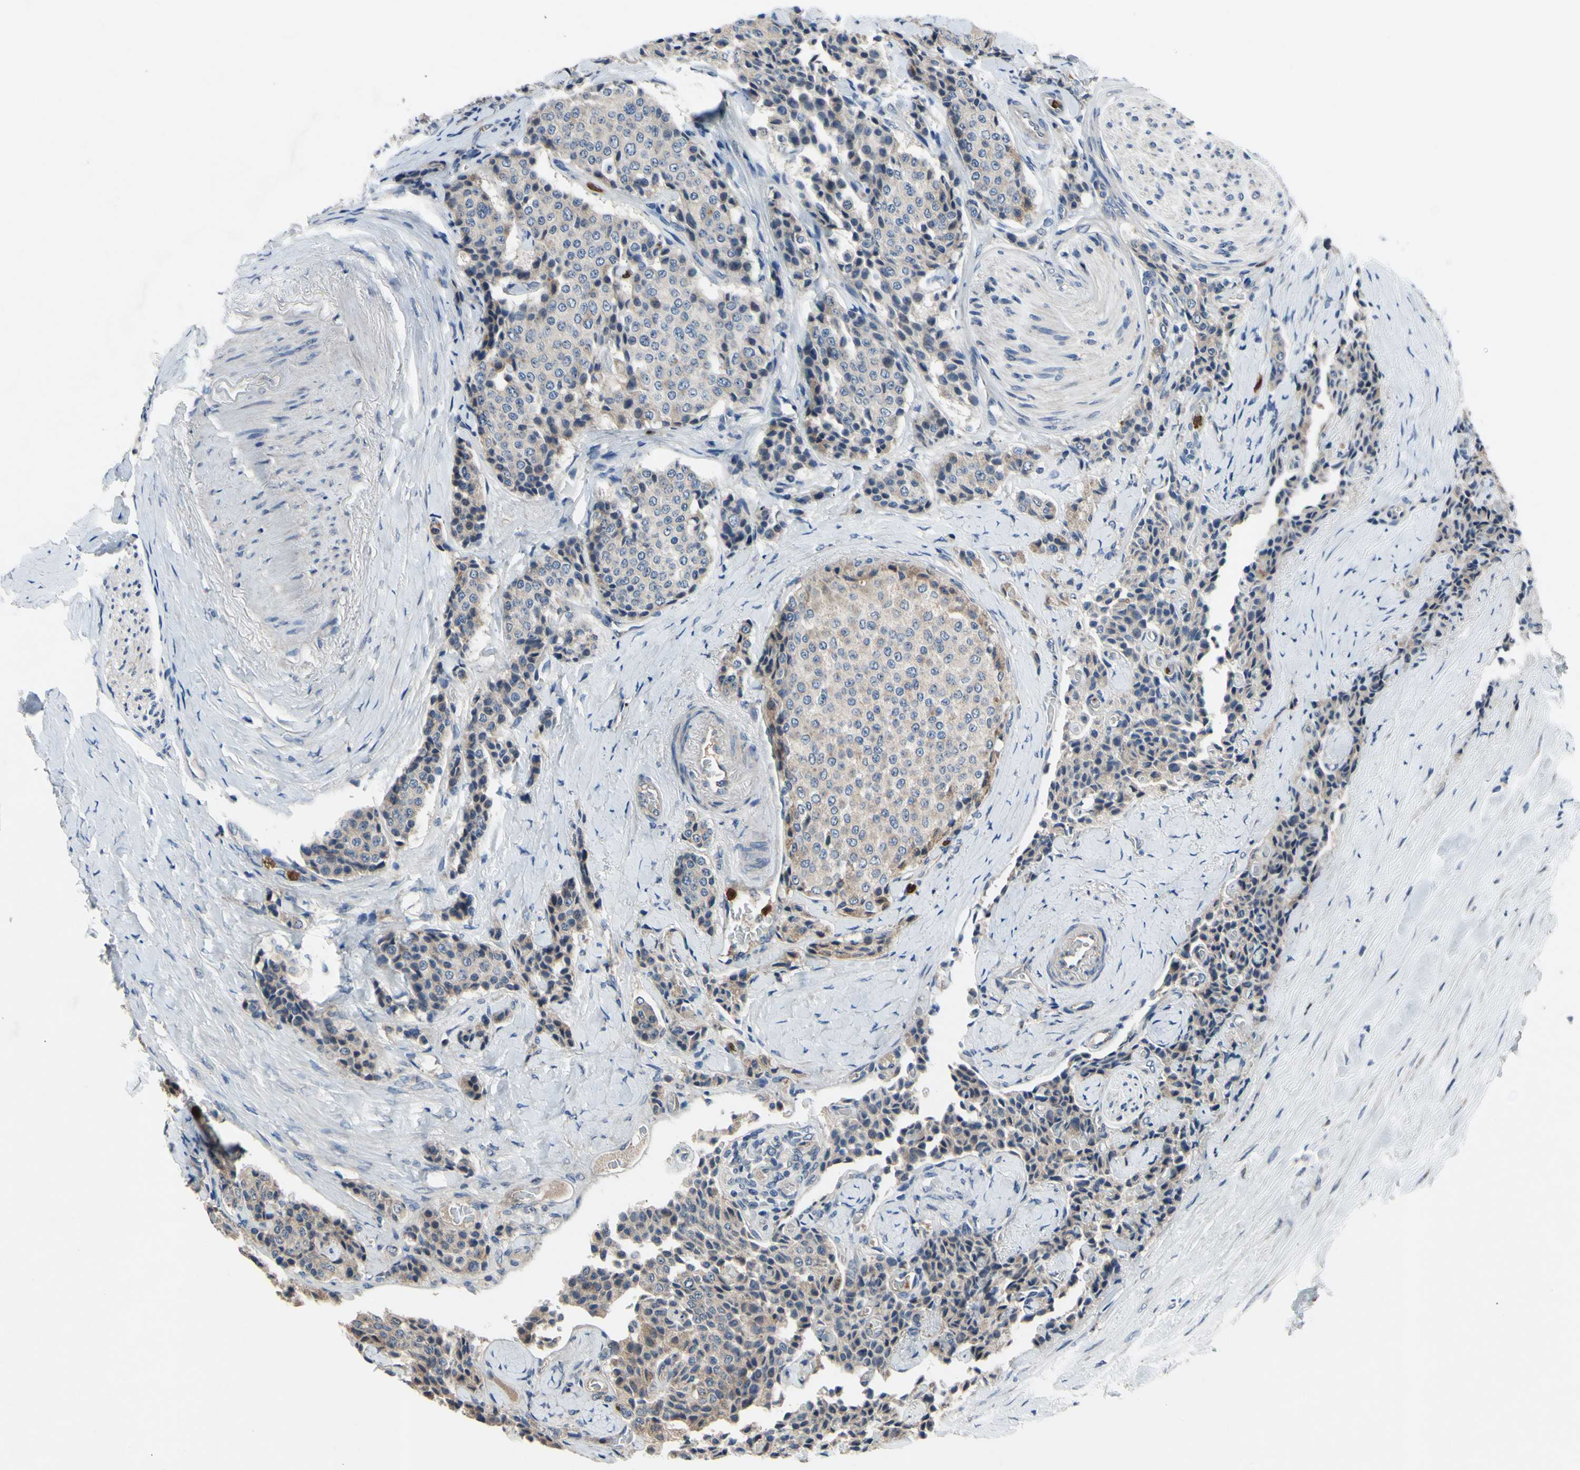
{"staining": {"intensity": "weak", "quantity": "25%-75%", "location": "cytoplasmic/membranous"}, "tissue": "carcinoid", "cell_type": "Tumor cells", "image_type": "cancer", "snomed": [{"axis": "morphology", "description": "Carcinoid, malignant, NOS"}, {"axis": "topography", "description": "Colon"}], "caption": "Carcinoid (malignant) stained with a brown dye displays weak cytoplasmic/membranous positive staining in about 25%-75% of tumor cells.", "gene": "GRAMD2B", "patient": {"sex": "female", "age": 61}}